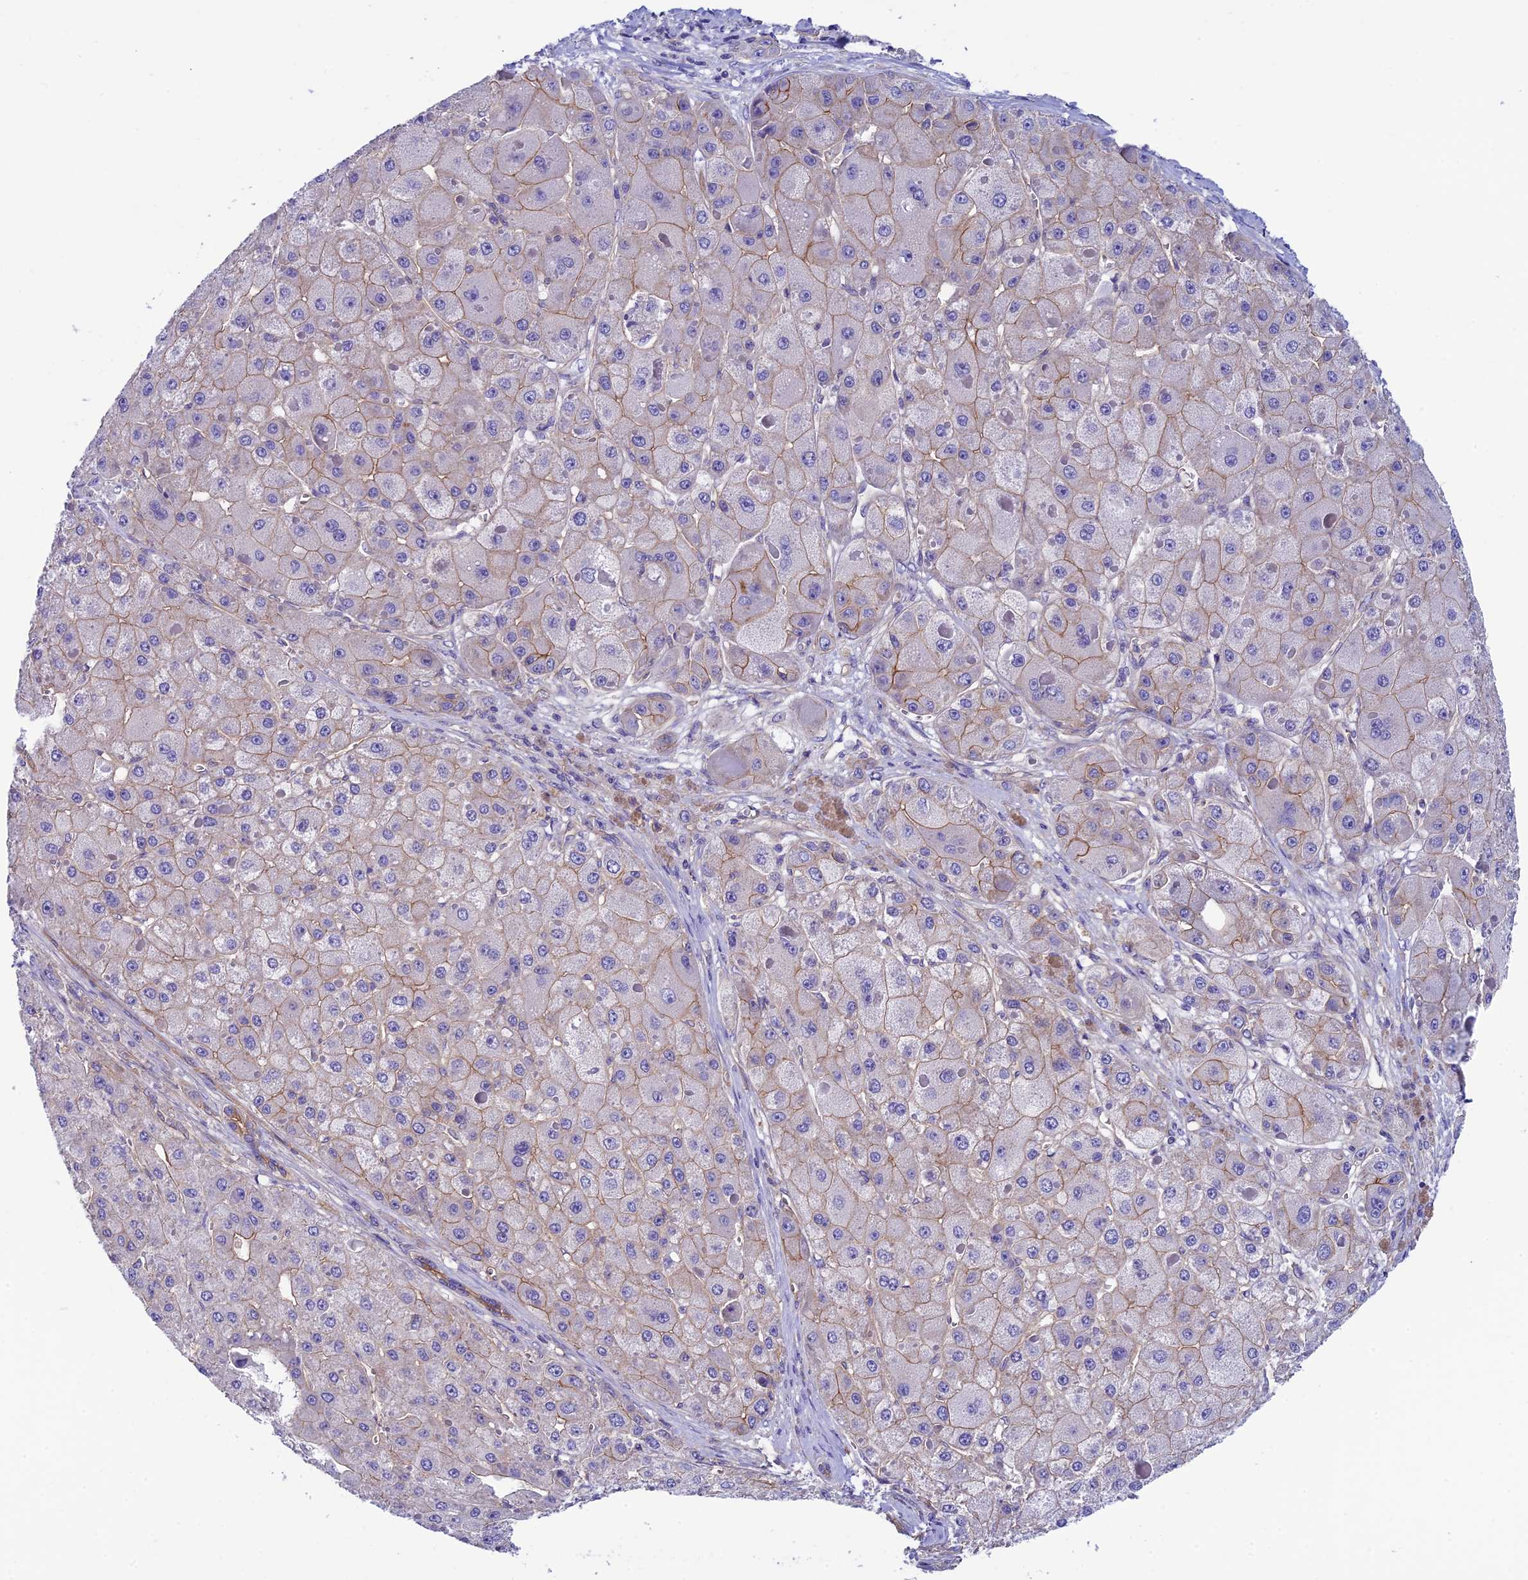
{"staining": {"intensity": "weak", "quantity": "25%-75%", "location": "cytoplasmic/membranous"}, "tissue": "liver cancer", "cell_type": "Tumor cells", "image_type": "cancer", "snomed": [{"axis": "morphology", "description": "Carcinoma, Hepatocellular, NOS"}, {"axis": "topography", "description": "Liver"}], "caption": "Immunohistochemistry micrograph of human liver cancer stained for a protein (brown), which reveals low levels of weak cytoplasmic/membranous positivity in approximately 25%-75% of tumor cells.", "gene": "PPFIA3", "patient": {"sex": "female", "age": 73}}